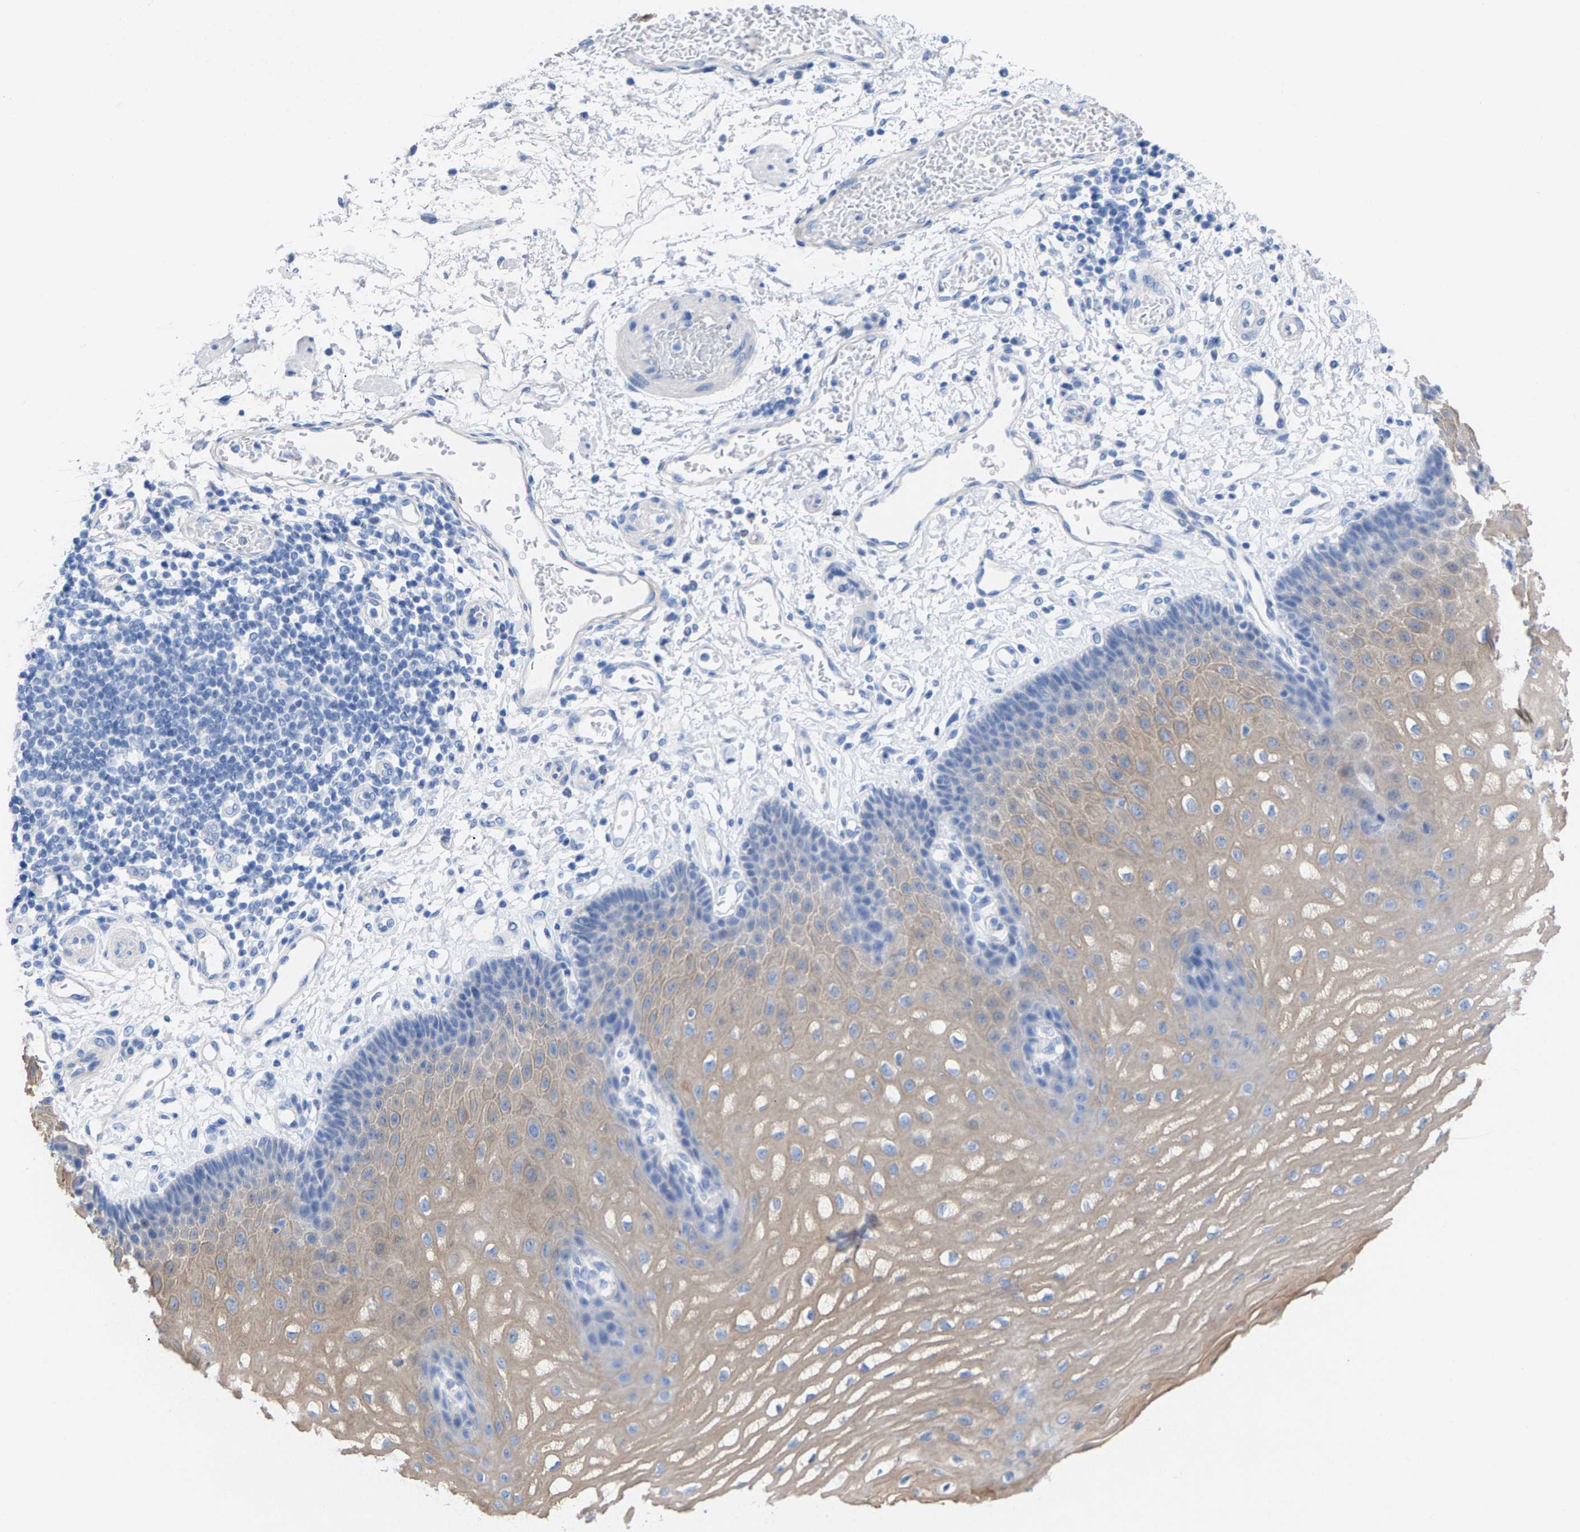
{"staining": {"intensity": "weak", "quantity": "25%-75%", "location": "cytoplasmic/membranous"}, "tissue": "esophagus", "cell_type": "Squamous epithelial cells", "image_type": "normal", "snomed": [{"axis": "morphology", "description": "Normal tissue, NOS"}, {"axis": "topography", "description": "Esophagus"}], "caption": "Protein staining by immunohistochemistry (IHC) demonstrates weak cytoplasmic/membranous expression in about 25%-75% of squamous epithelial cells in unremarkable esophagus.", "gene": "CPA1", "patient": {"sex": "male", "age": 54}}